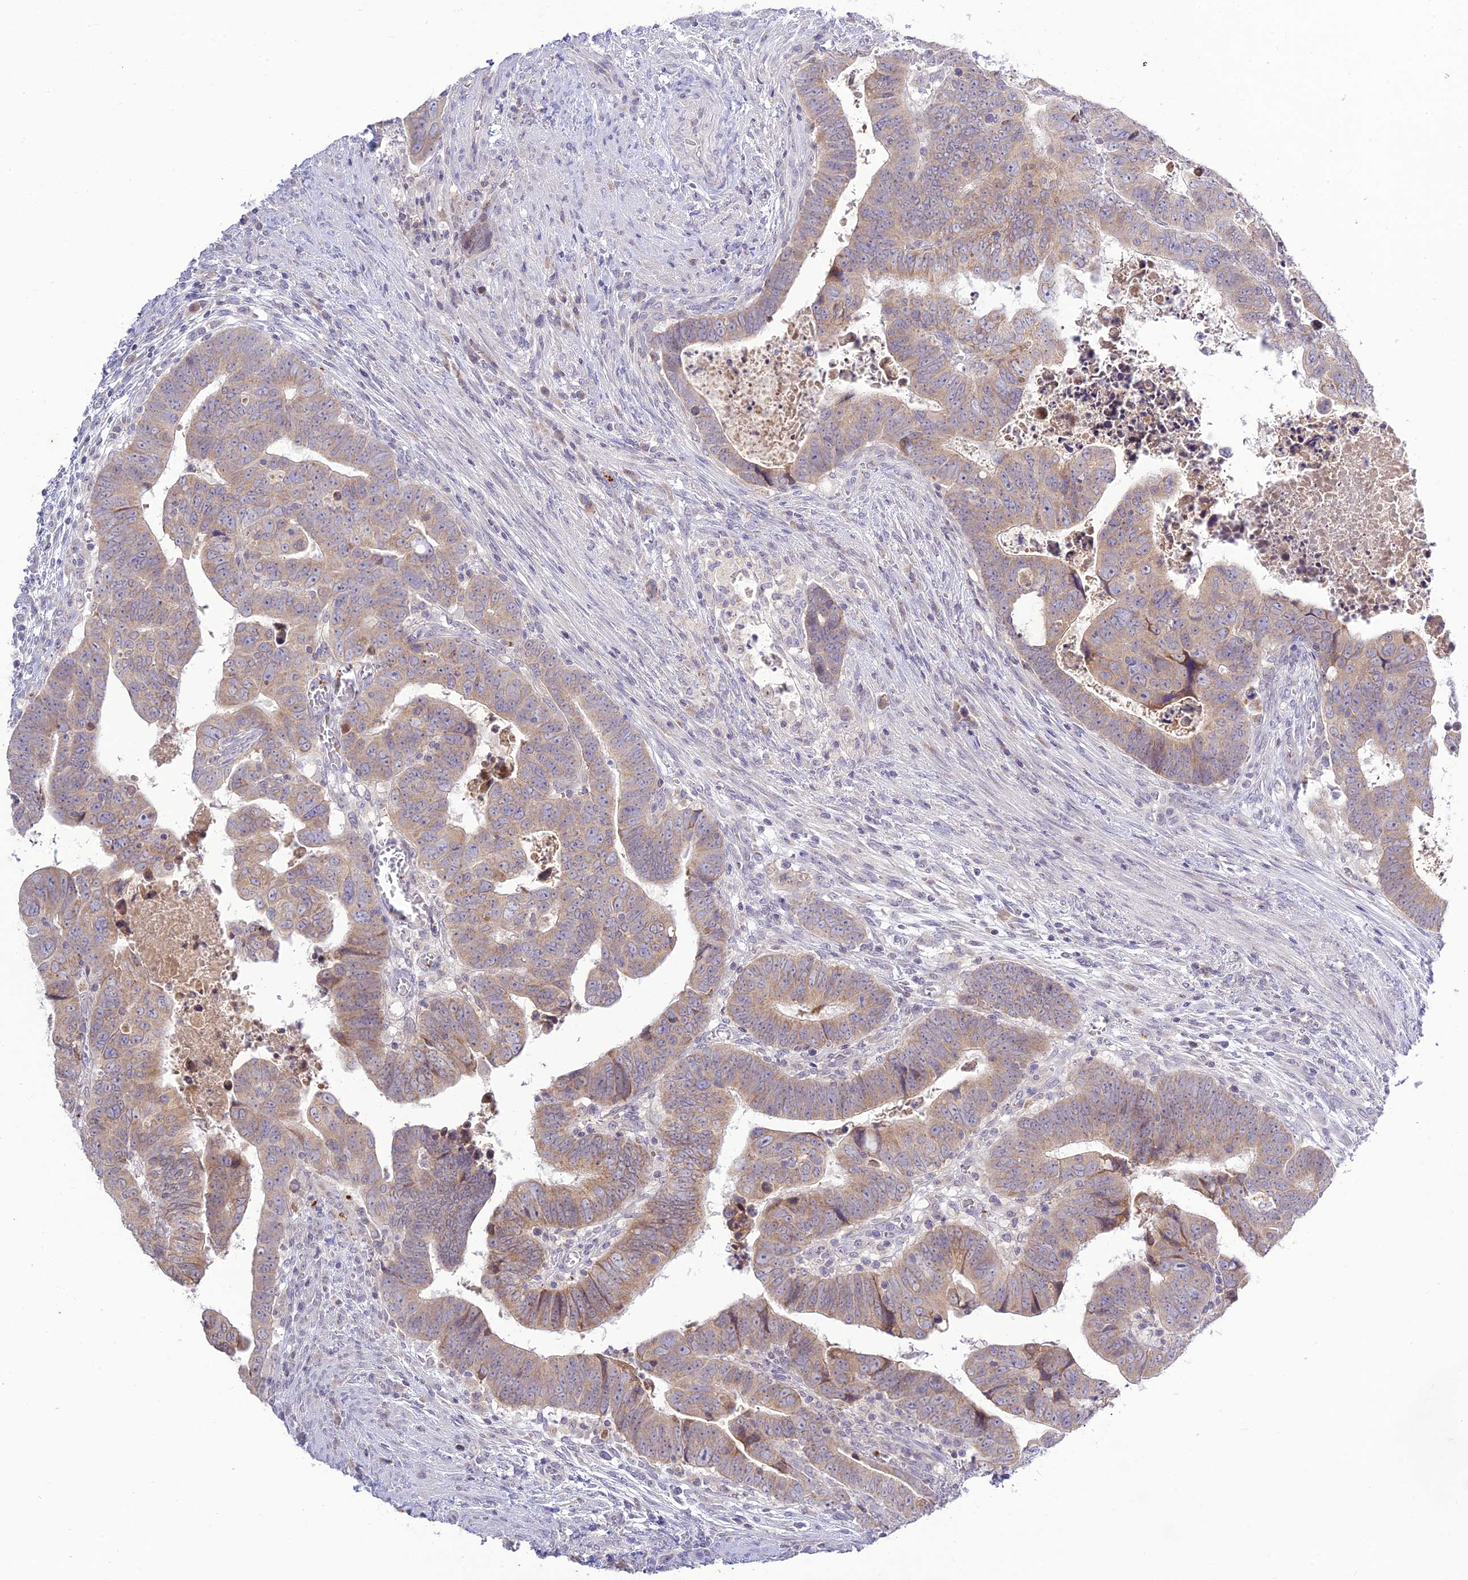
{"staining": {"intensity": "moderate", "quantity": "<25%", "location": "cytoplasmic/membranous"}, "tissue": "colorectal cancer", "cell_type": "Tumor cells", "image_type": "cancer", "snomed": [{"axis": "morphology", "description": "Normal tissue, NOS"}, {"axis": "morphology", "description": "Adenocarcinoma, NOS"}, {"axis": "topography", "description": "Rectum"}], "caption": "The immunohistochemical stain labels moderate cytoplasmic/membranous expression in tumor cells of colorectal cancer tissue.", "gene": "TMEM40", "patient": {"sex": "female", "age": 65}}